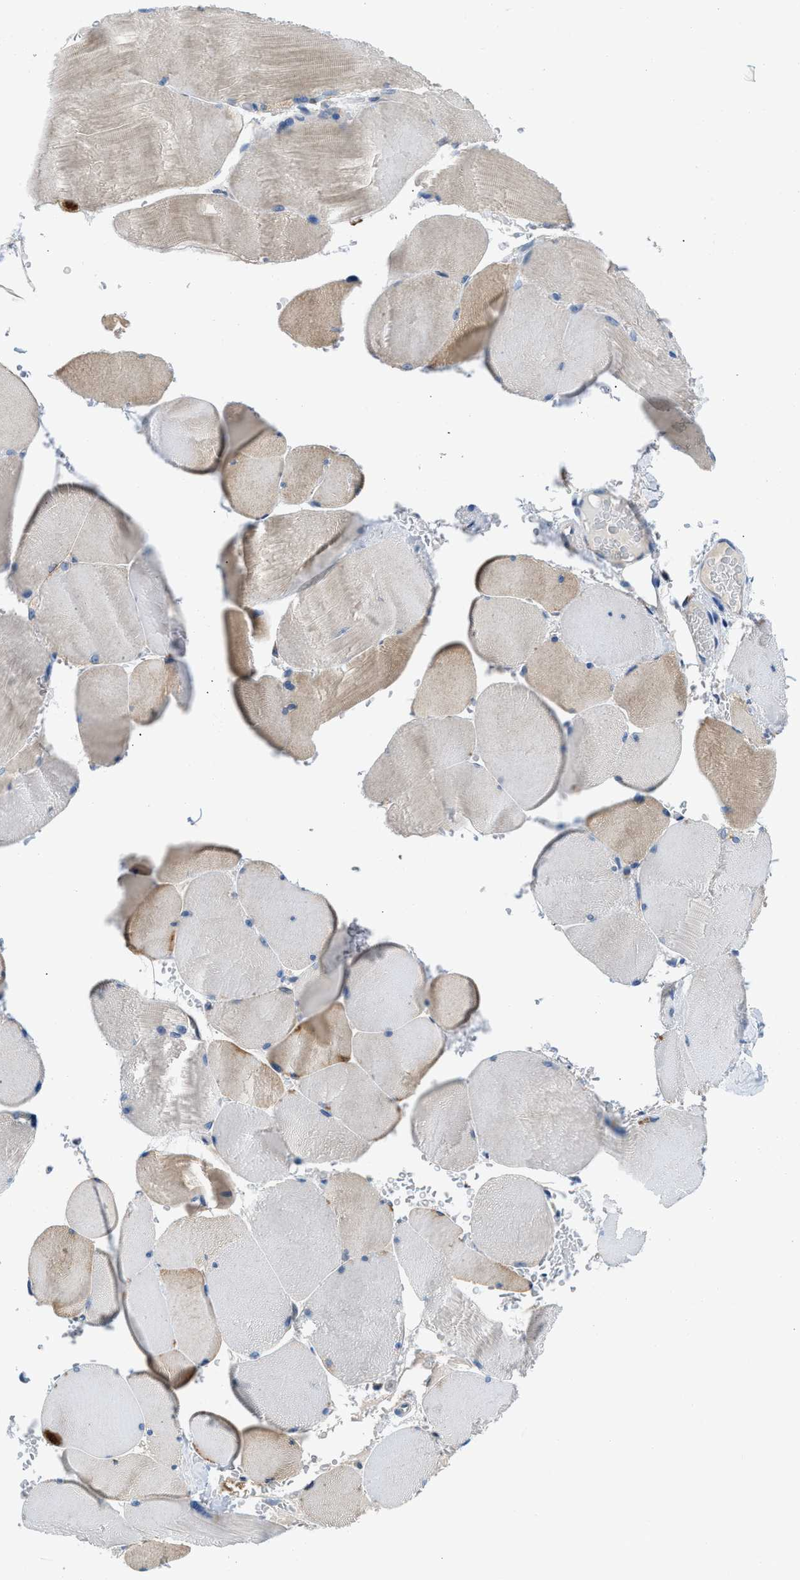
{"staining": {"intensity": "weak", "quantity": "25%-75%", "location": "cytoplasmic/membranous"}, "tissue": "skeletal muscle", "cell_type": "Myocytes", "image_type": "normal", "snomed": [{"axis": "morphology", "description": "Normal tissue, NOS"}, {"axis": "topography", "description": "Skin"}, {"axis": "topography", "description": "Skeletal muscle"}], "caption": "Immunohistochemical staining of benign skeletal muscle demonstrates weak cytoplasmic/membranous protein staining in approximately 25%-75% of myocytes.", "gene": "BNC2", "patient": {"sex": "male", "age": 83}}